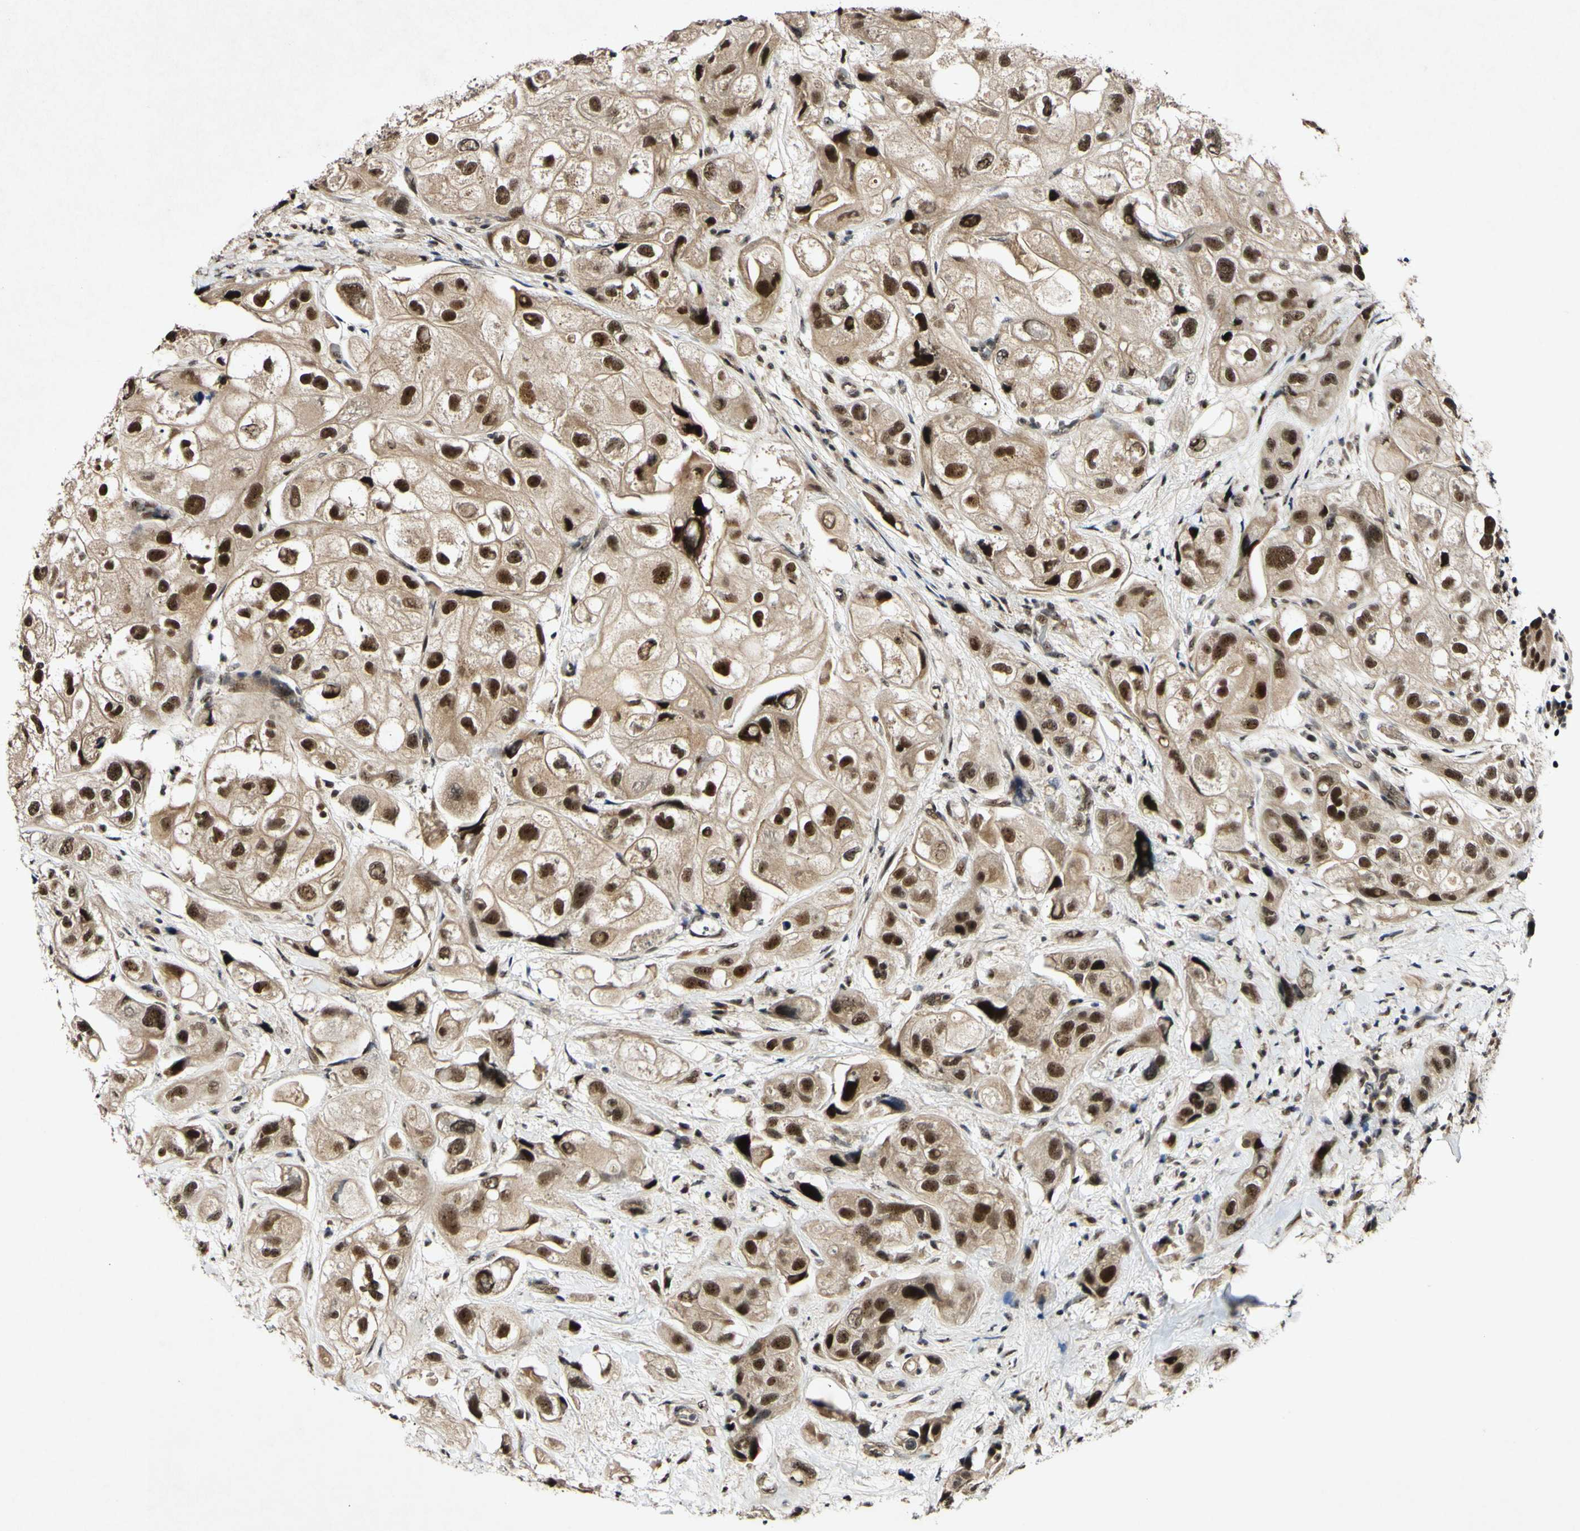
{"staining": {"intensity": "strong", "quantity": ">75%", "location": "nuclear"}, "tissue": "urothelial cancer", "cell_type": "Tumor cells", "image_type": "cancer", "snomed": [{"axis": "morphology", "description": "Urothelial carcinoma, High grade"}, {"axis": "topography", "description": "Urinary bladder"}], "caption": "A high-resolution image shows IHC staining of urothelial cancer, which displays strong nuclear positivity in approximately >75% of tumor cells.", "gene": "POLR2F", "patient": {"sex": "female", "age": 64}}